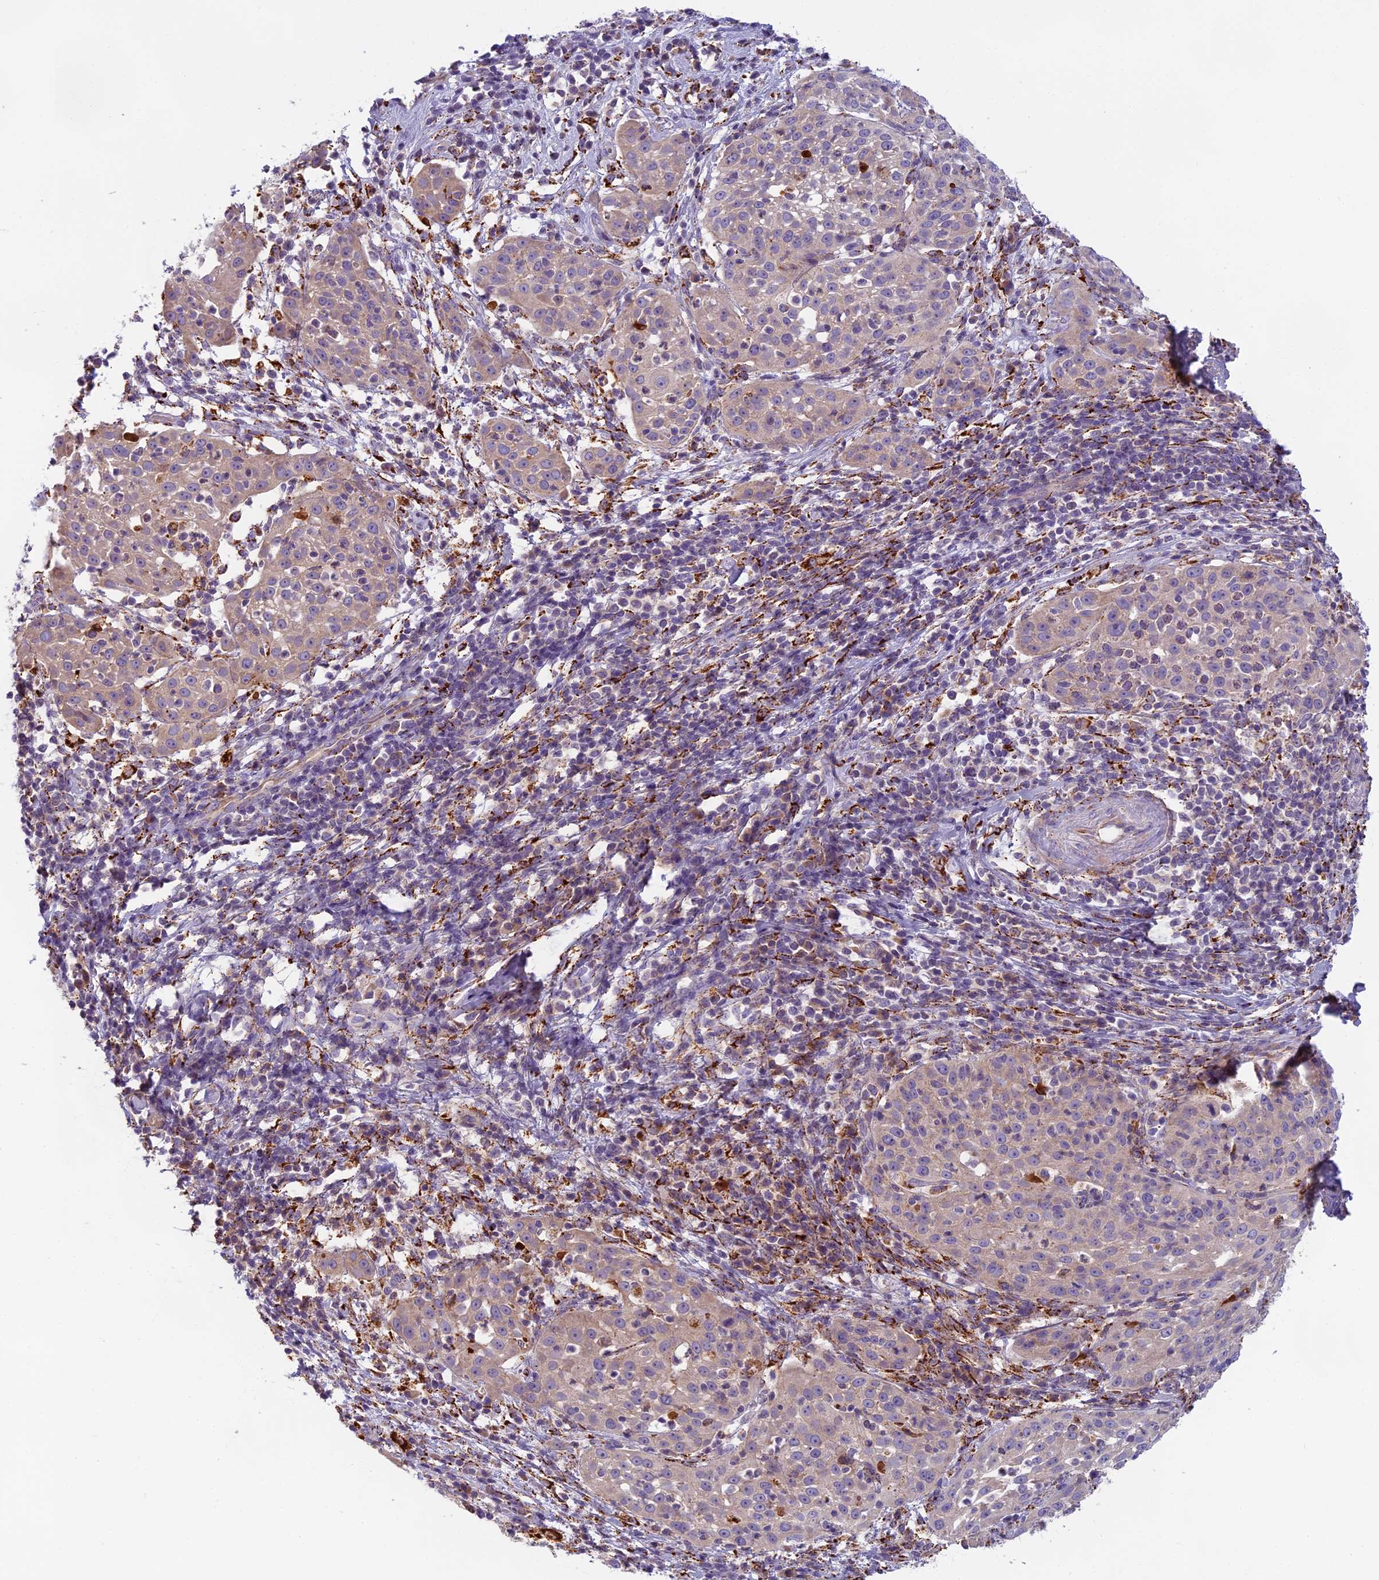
{"staining": {"intensity": "moderate", "quantity": "<25%", "location": "cytoplasmic/membranous"}, "tissue": "cervical cancer", "cell_type": "Tumor cells", "image_type": "cancer", "snomed": [{"axis": "morphology", "description": "Squamous cell carcinoma, NOS"}, {"axis": "topography", "description": "Cervix"}], "caption": "Protein staining demonstrates moderate cytoplasmic/membranous positivity in about <25% of tumor cells in cervical squamous cell carcinoma.", "gene": "SEMA7A", "patient": {"sex": "female", "age": 57}}